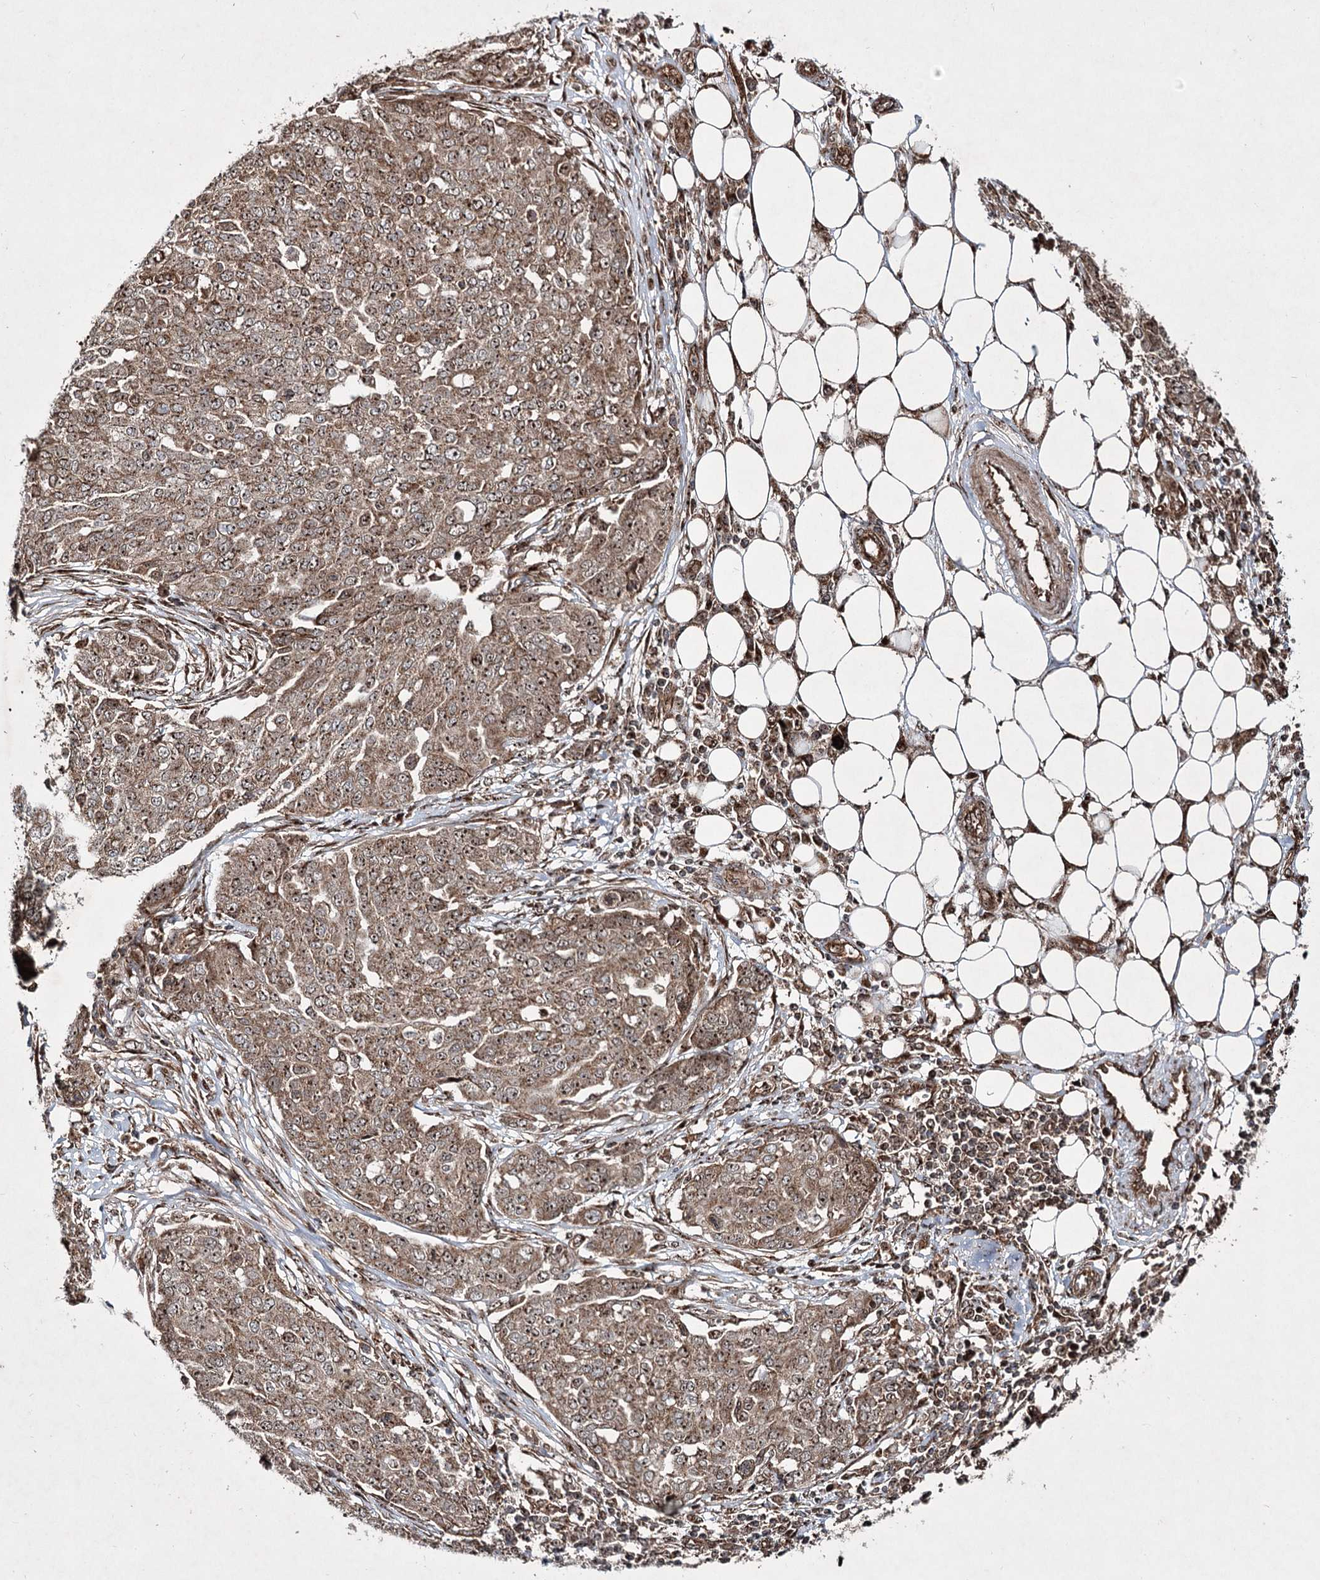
{"staining": {"intensity": "moderate", "quantity": ">75%", "location": "cytoplasmic/membranous,nuclear"}, "tissue": "ovarian cancer", "cell_type": "Tumor cells", "image_type": "cancer", "snomed": [{"axis": "morphology", "description": "Cystadenocarcinoma, serous, NOS"}, {"axis": "topography", "description": "Soft tissue"}, {"axis": "topography", "description": "Ovary"}], "caption": "Approximately >75% of tumor cells in ovarian cancer exhibit moderate cytoplasmic/membranous and nuclear protein staining as visualized by brown immunohistochemical staining.", "gene": "SERINC5", "patient": {"sex": "female", "age": 57}}